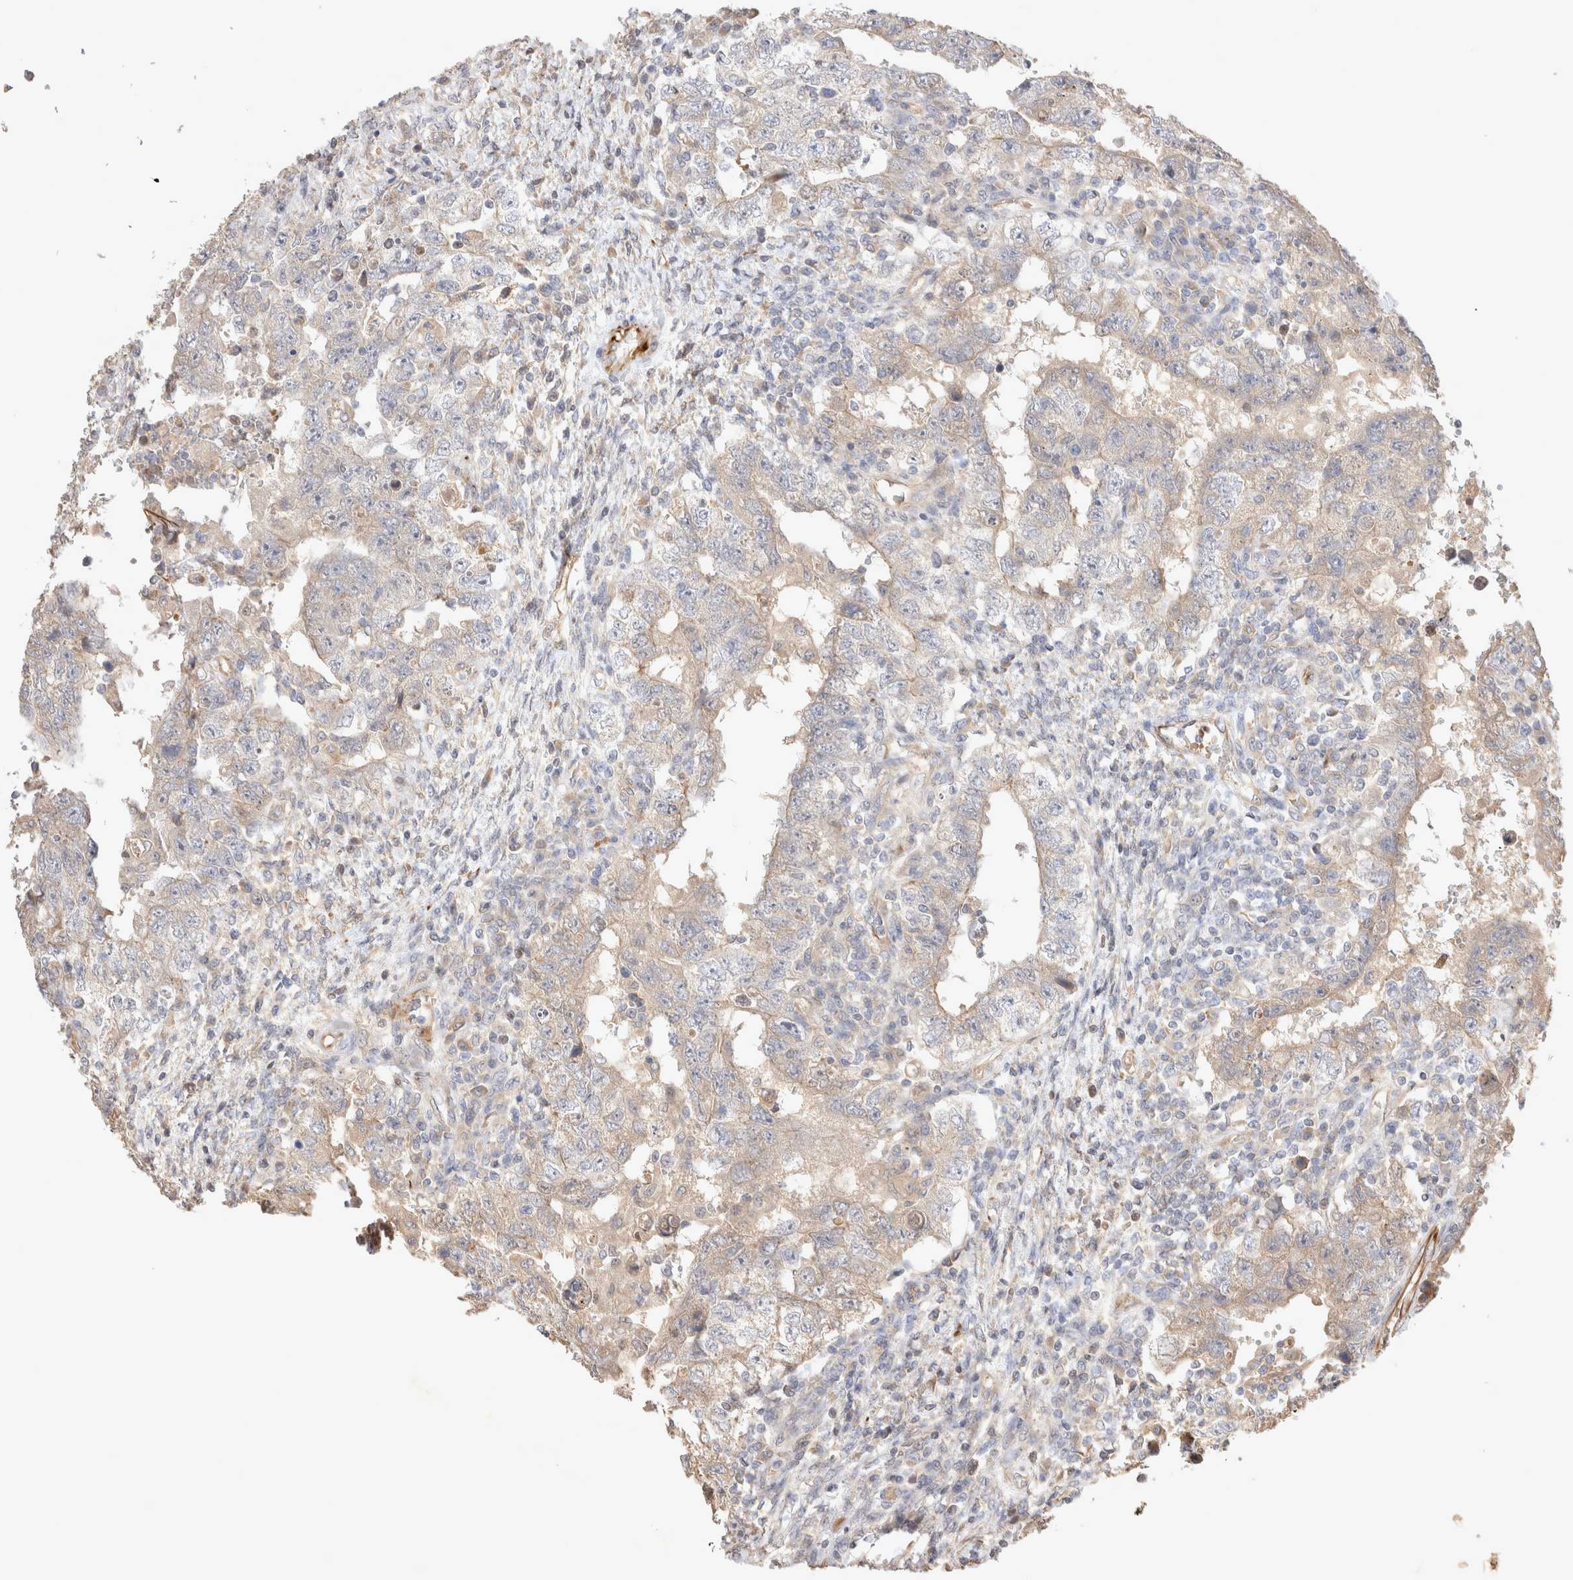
{"staining": {"intensity": "weak", "quantity": "<25%", "location": "cytoplasmic/membranous"}, "tissue": "testis cancer", "cell_type": "Tumor cells", "image_type": "cancer", "snomed": [{"axis": "morphology", "description": "Carcinoma, Embryonal, NOS"}, {"axis": "topography", "description": "Testis"}], "caption": "Immunohistochemical staining of human testis cancer (embryonal carcinoma) displays no significant expression in tumor cells.", "gene": "NMU", "patient": {"sex": "male", "age": 26}}